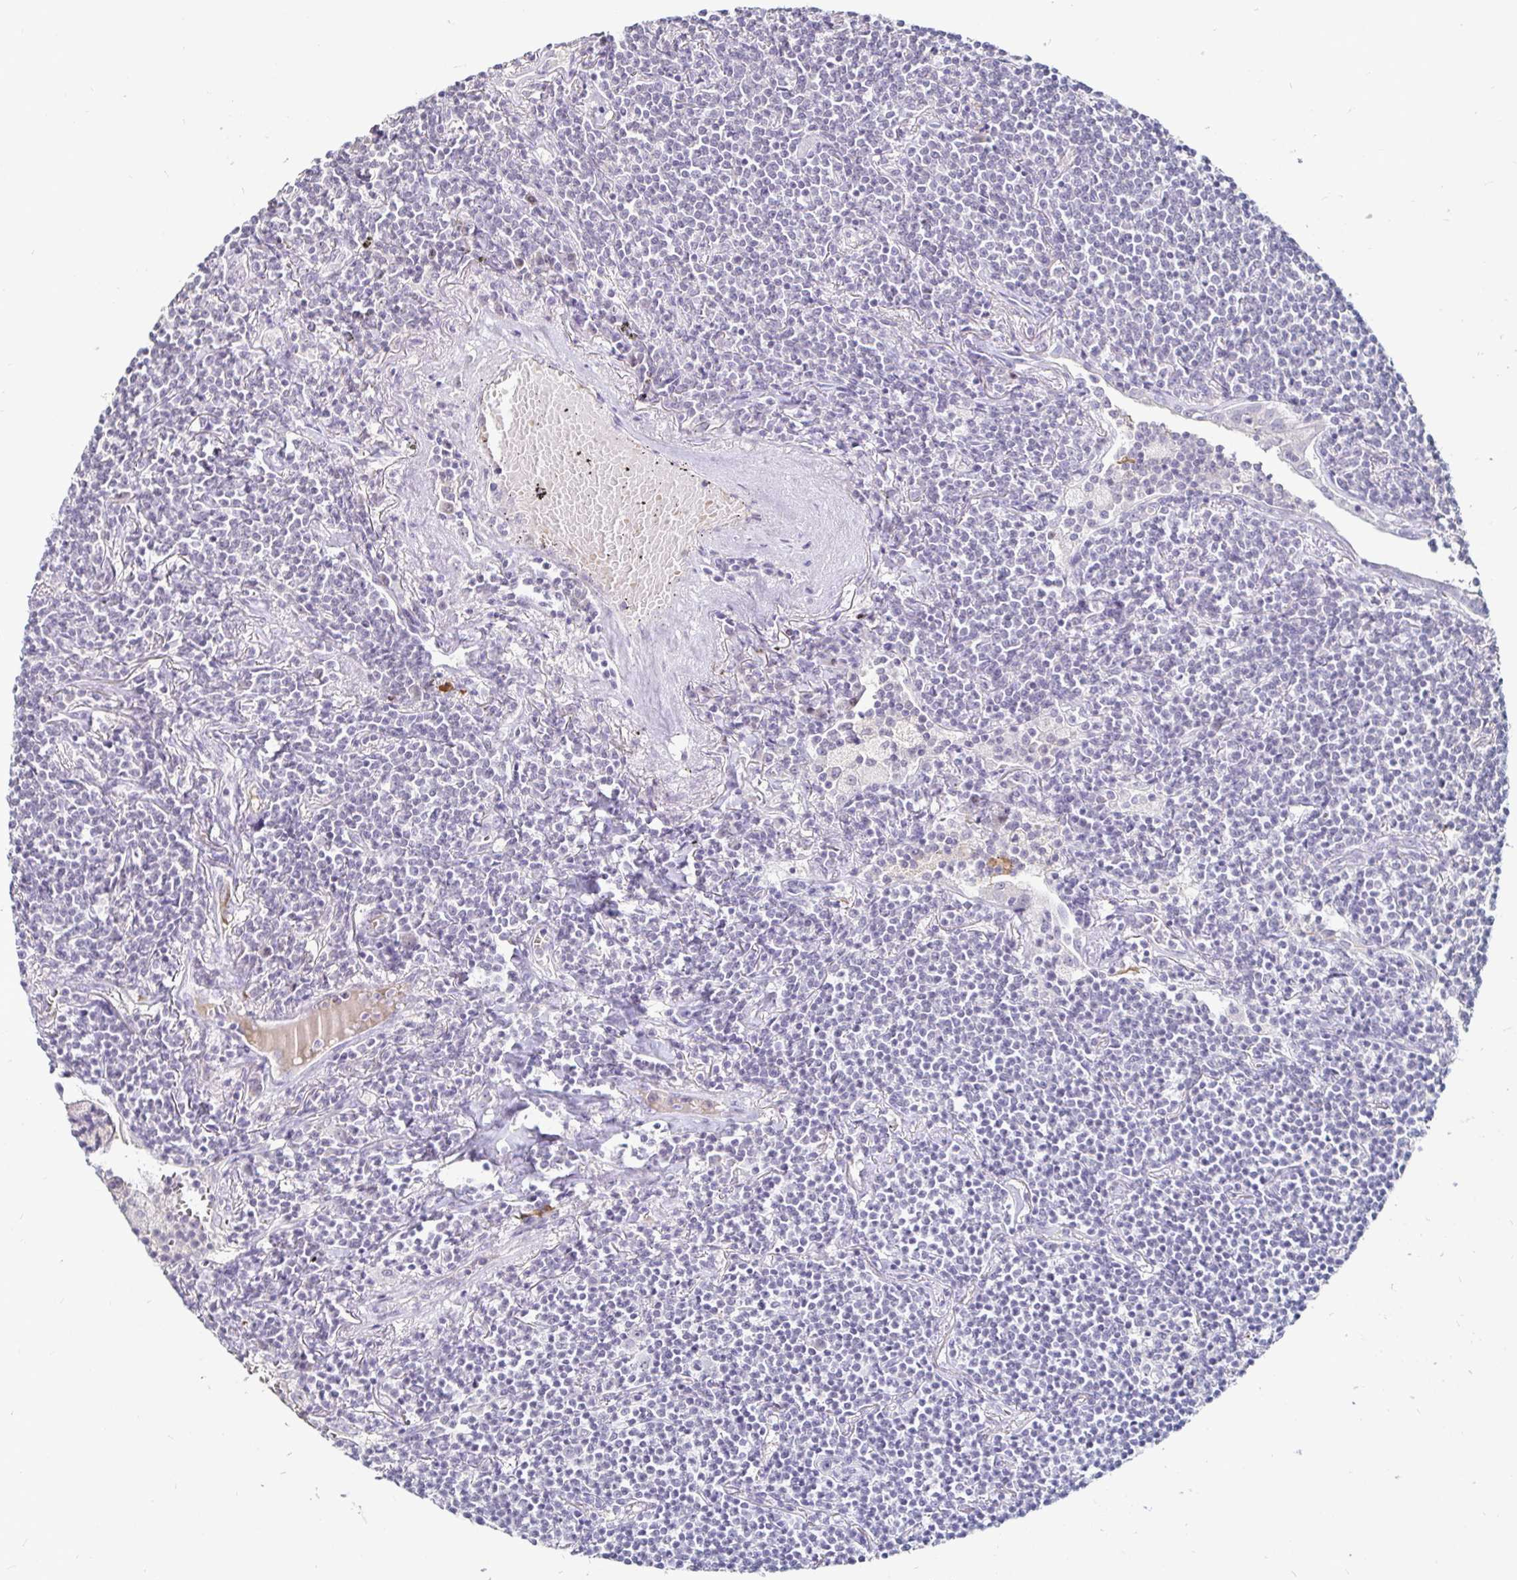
{"staining": {"intensity": "negative", "quantity": "none", "location": "none"}, "tissue": "lymphoma", "cell_type": "Tumor cells", "image_type": "cancer", "snomed": [{"axis": "morphology", "description": "Malignant lymphoma, non-Hodgkin's type, Low grade"}, {"axis": "topography", "description": "Lung"}], "caption": "IHC micrograph of neoplastic tissue: human low-grade malignant lymphoma, non-Hodgkin's type stained with DAB (3,3'-diaminobenzidine) shows no significant protein staining in tumor cells. (DAB immunohistochemistry with hematoxylin counter stain).", "gene": "FAIM2", "patient": {"sex": "female", "age": 71}}